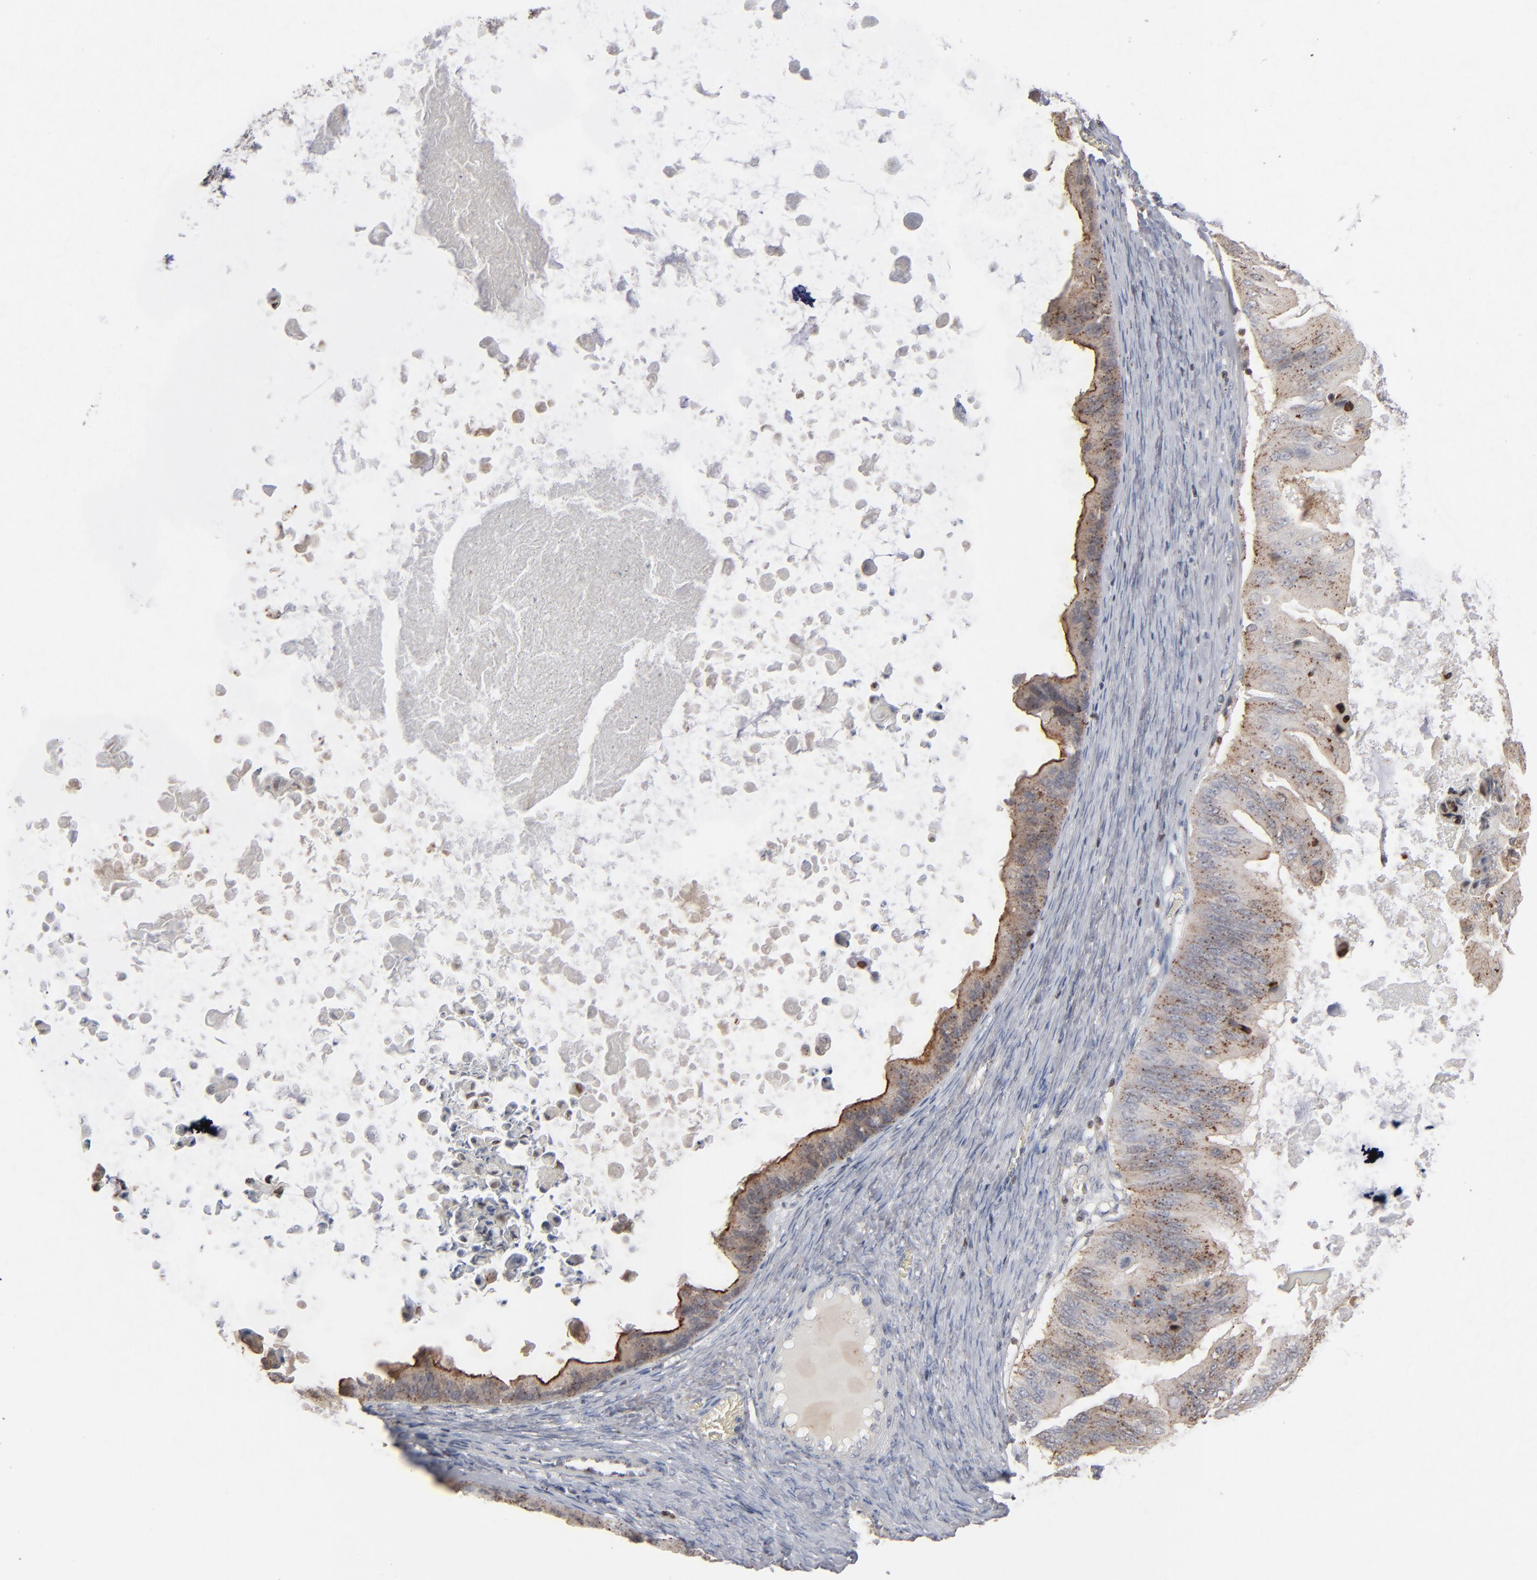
{"staining": {"intensity": "moderate", "quantity": ">75%", "location": "cytoplasmic/membranous"}, "tissue": "ovarian cancer", "cell_type": "Tumor cells", "image_type": "cancer", "snomed": [{"axis": "morphology", "description": "Cystadenocarcinoma, mucinous, NOS"}, {"axis": "topography", "description": "Ovary"}], "caption": "An immunohistochemistry image of tumor tissue is shown. Protein staining in brown highlights moderate cytoplasmic/membranous positivity in ovarian cancer within tumor cells.", "gene": "STAT4", "patient": {"sex": "female", "age": 37}}